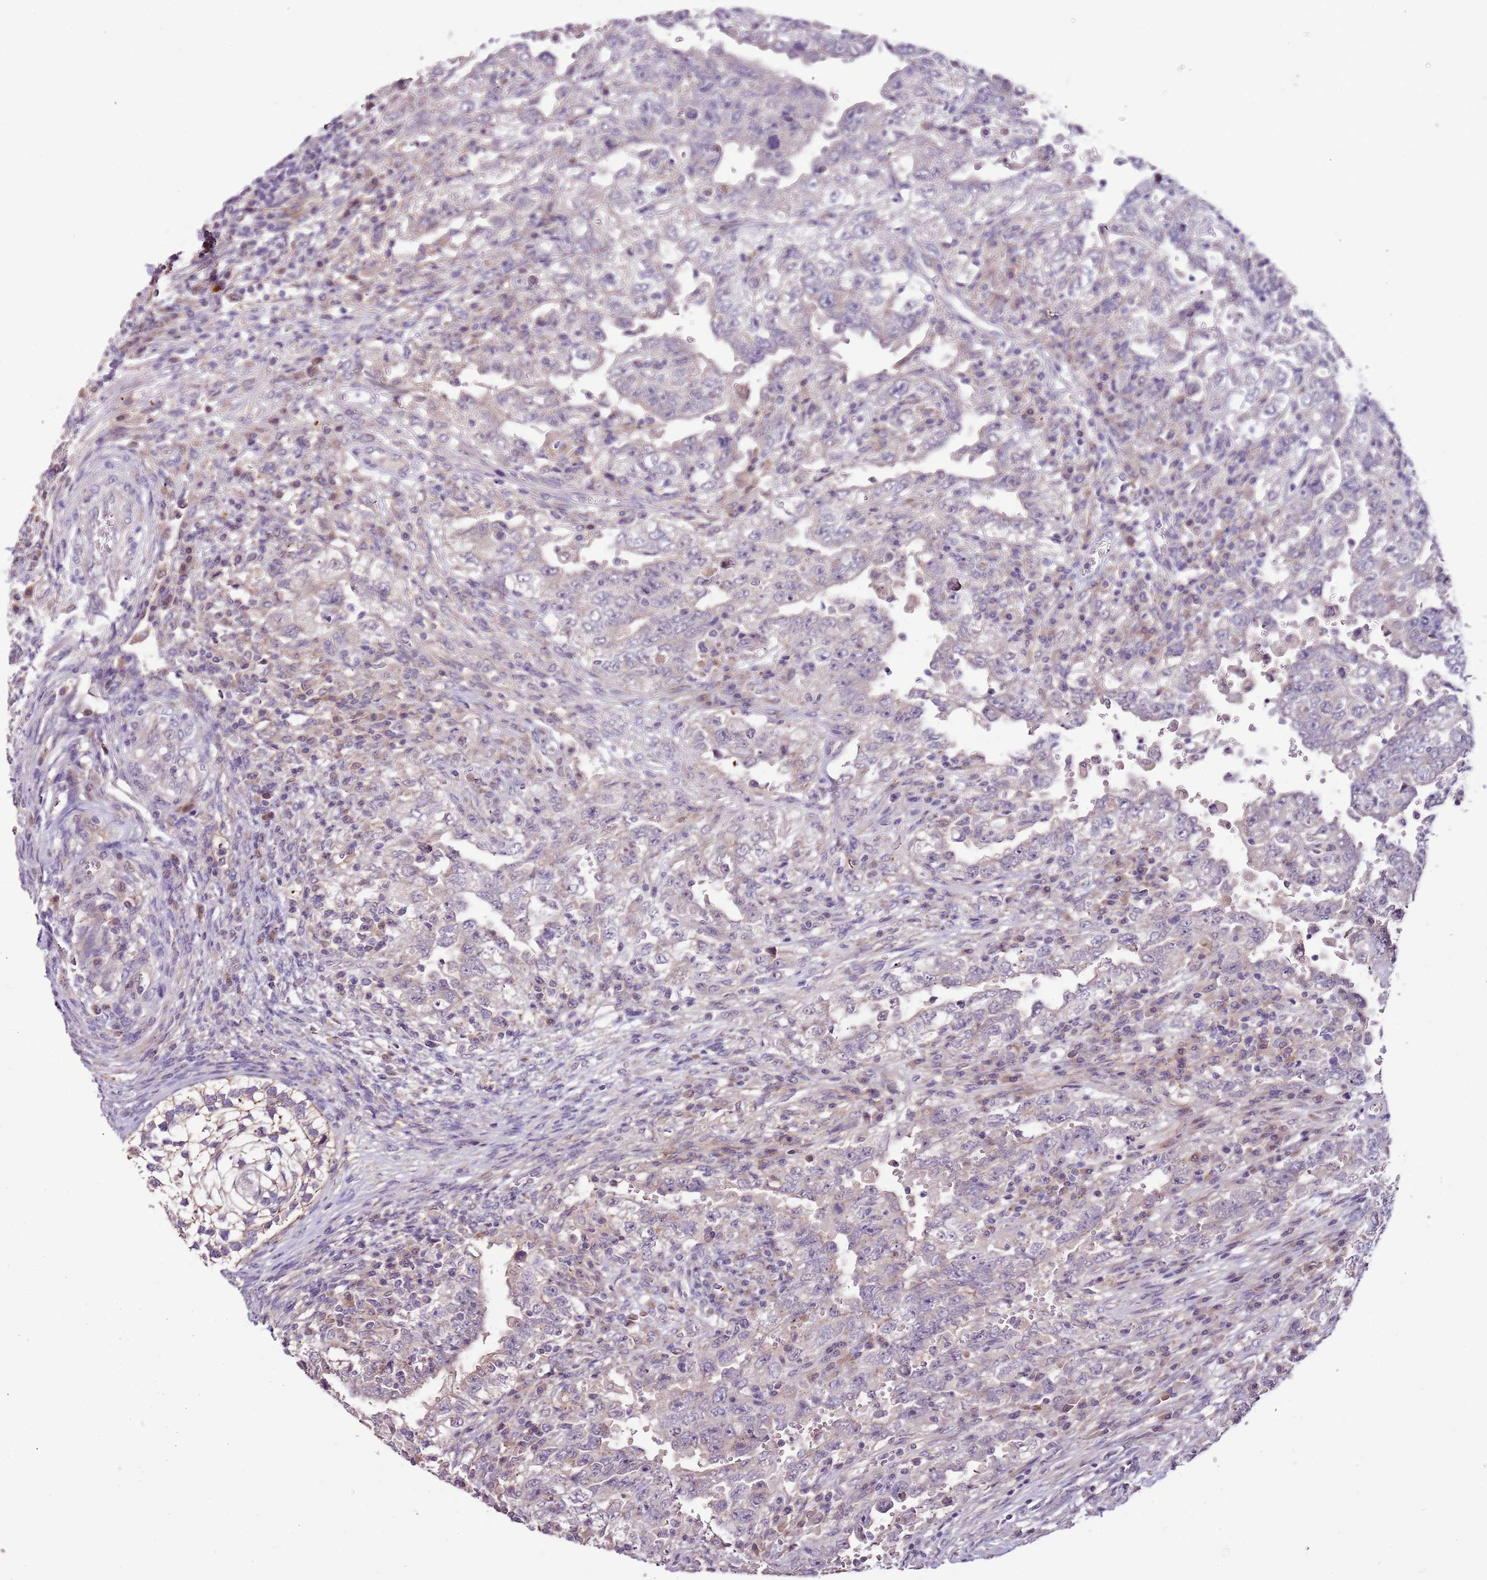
{"staining": {"intensity": "negative", "quantity": "none", "location": "none"}, "tissue": "testis cancer", "cell_type": "Tumor cells", "image_type": "cancer", "snomed": [{"axis": "morphology", "description": "Carcinoma, Embryonal, NOS"}, {"axis": "topography", "description": "Testis"}], "caption": "This micrograph is of testis cancer stained with immunohistochemistry (IHC) to label a protein in brown with the nuclei are counter-stained blue. There is no staining in tumor cells.", "gene": "NKX2-3", "patient": {"sex": "male", "age": 26}}